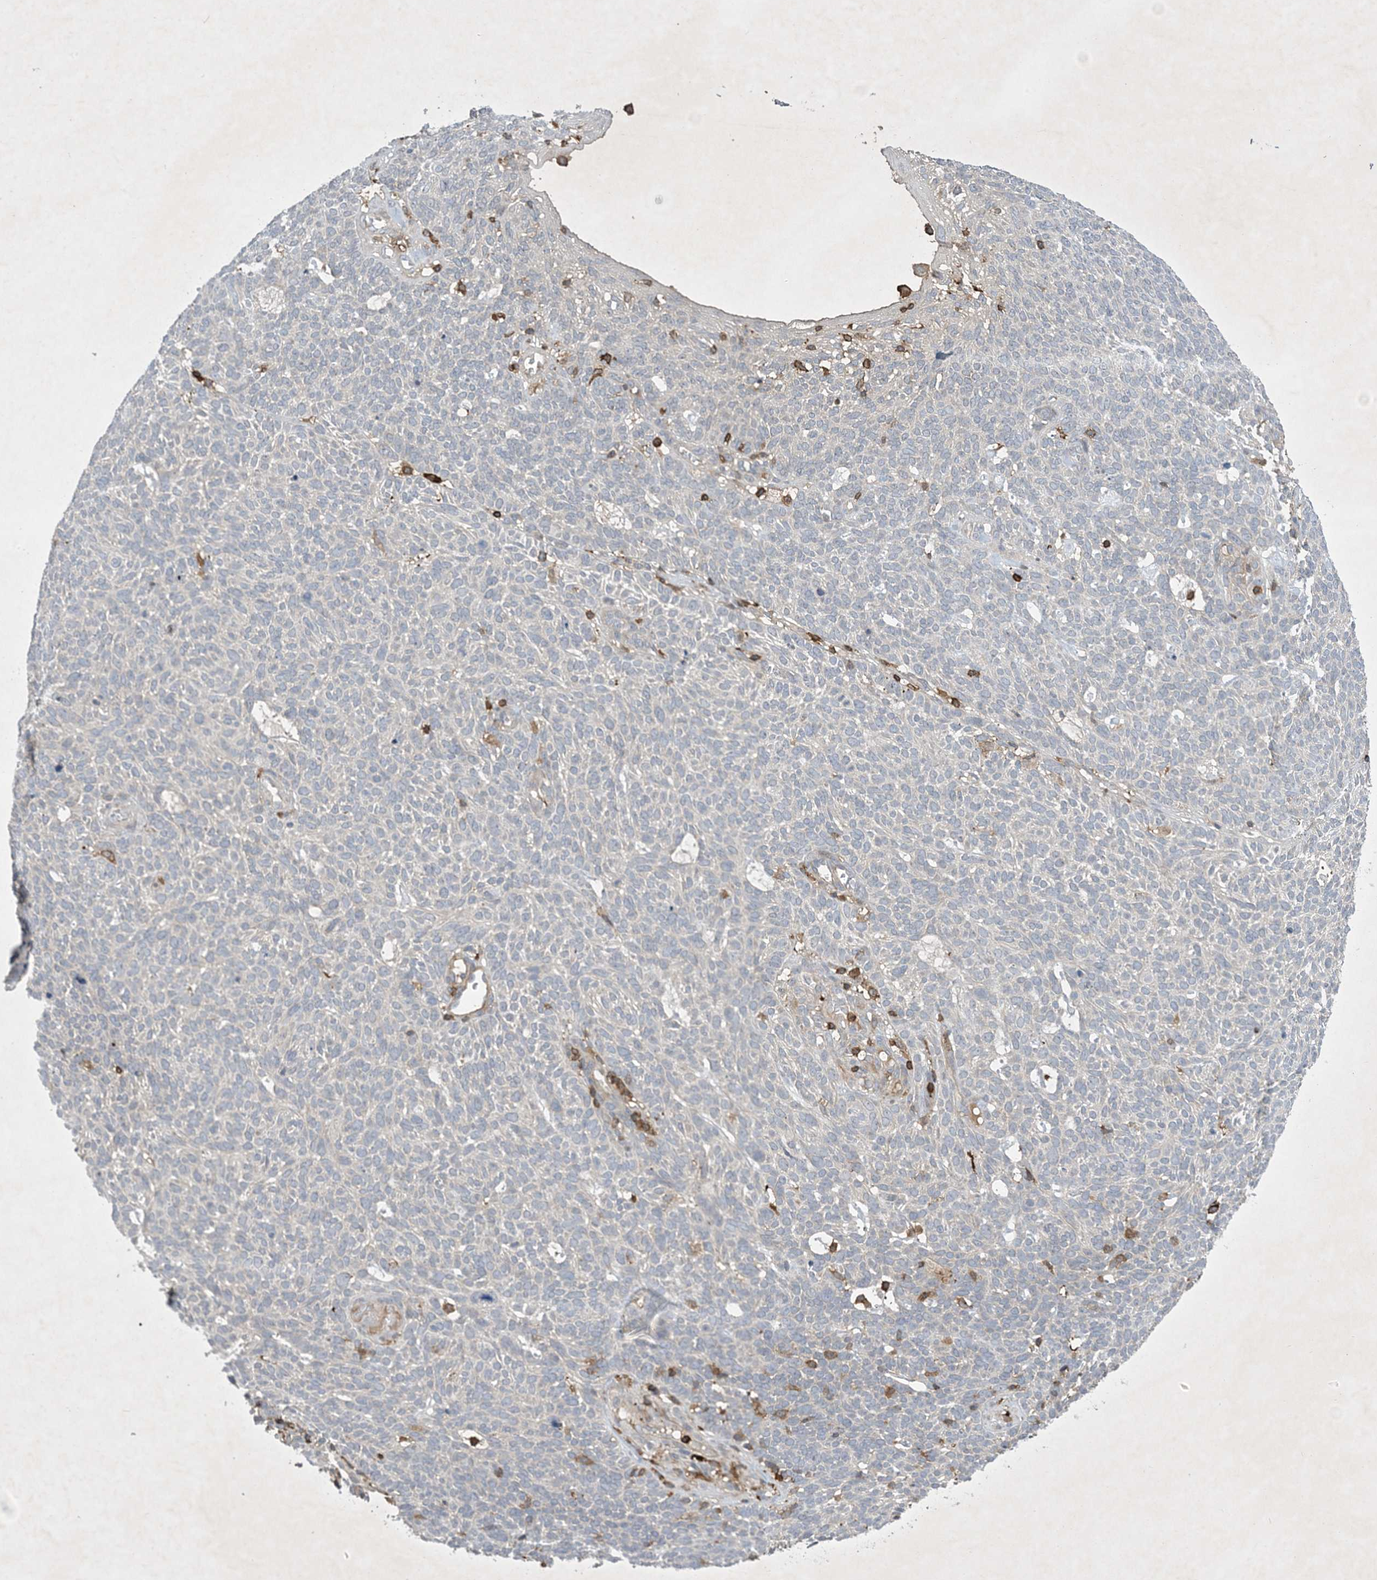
{"staining": {"intensity": "negative", "quantity": "none", "location": "none"}, "tissue": "skin cancer", "cell_type": "Tumor cells", "image_type": "cancer", "snomed": [{"axis": "morphology", "description": "Squamous cell carcinoma, NOS"}, {"axis": "topography", "description": "Skin"}], "caption": "Tumor cells are negative for brown protein staining in skin cancer (squamous cell carcinoma). (DAB IHC, high magnification).", "gene": "AK9", "patient": {"sex": "female", "age": 90}}